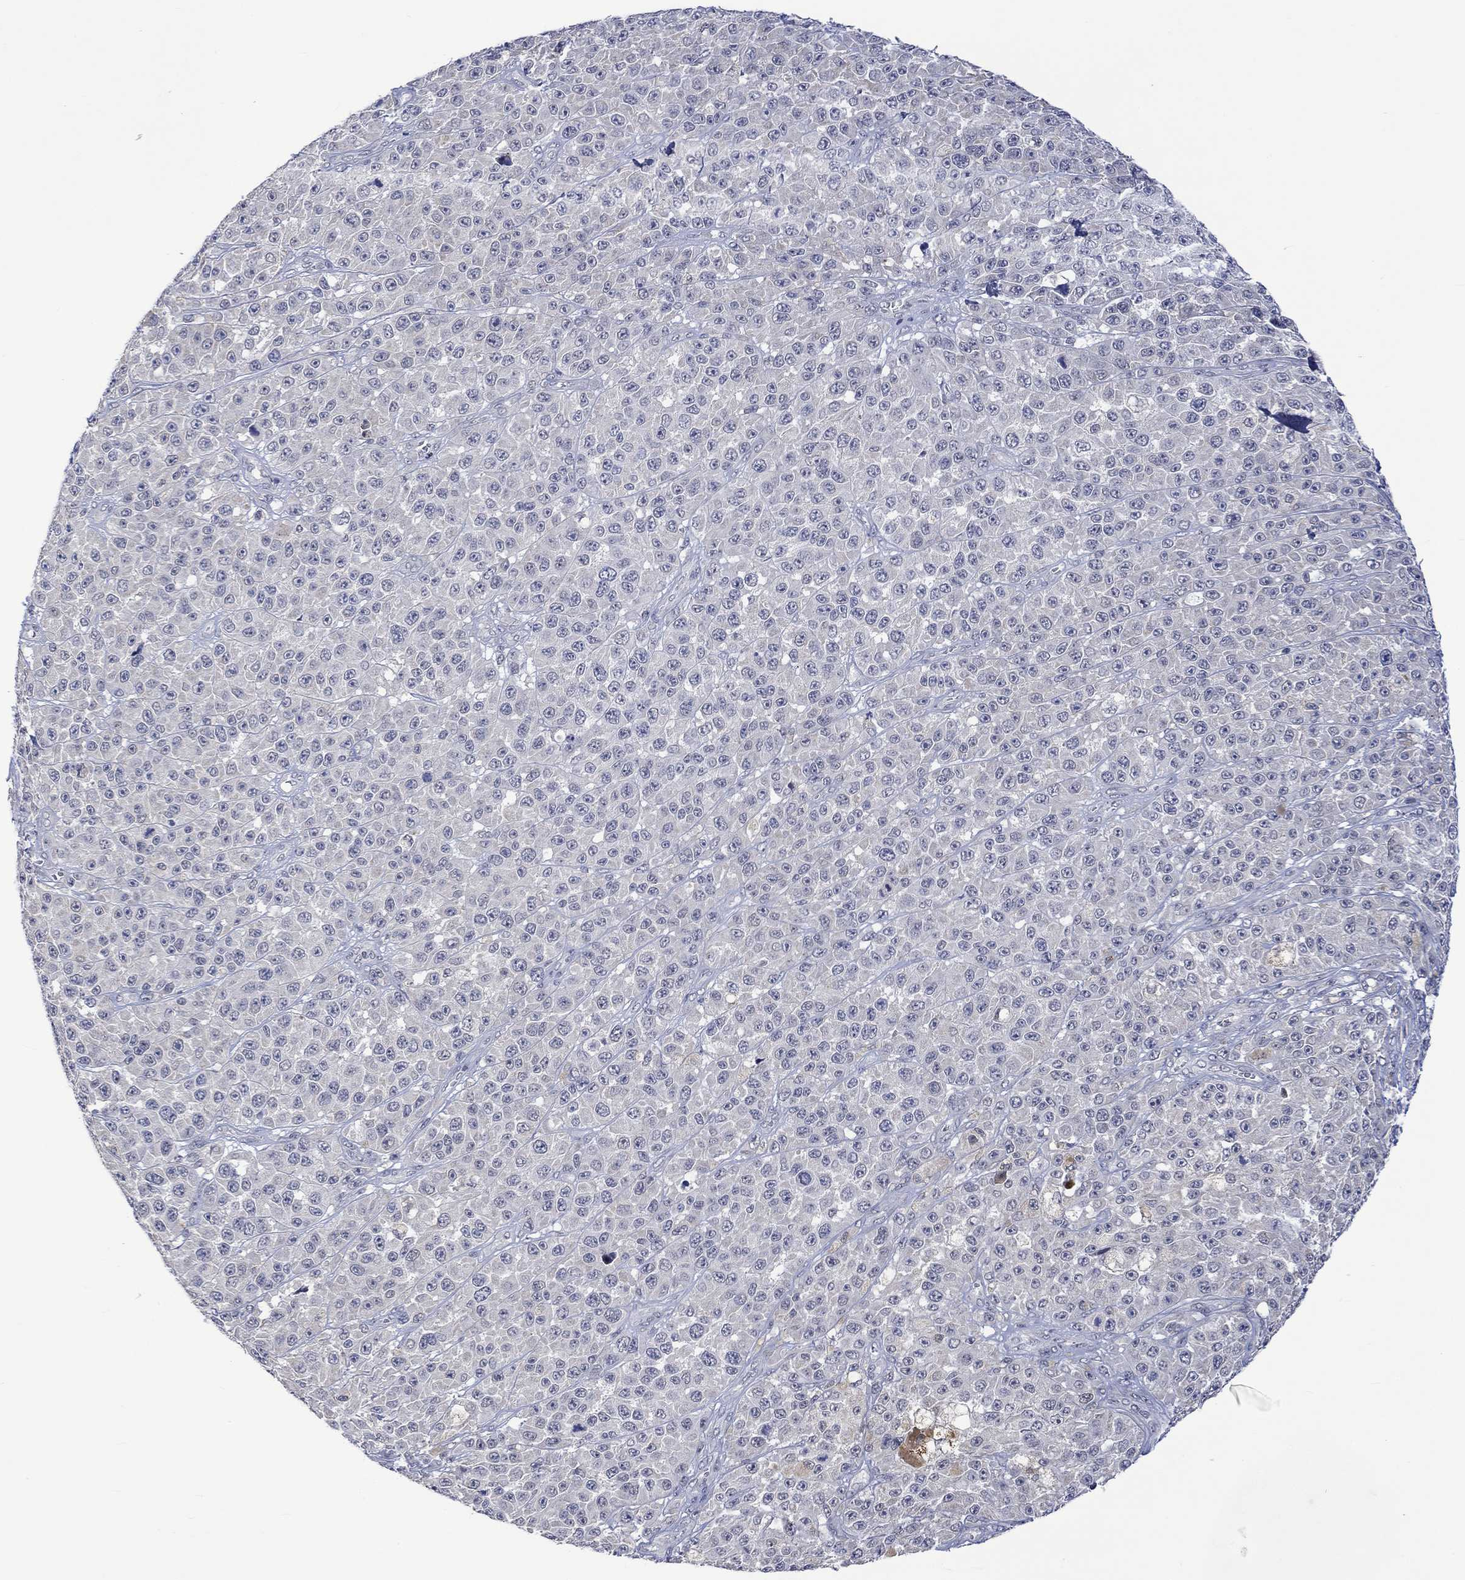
{"staining": {"intensity": "negative", "quantity": "none", "location": "none"}, "tissue": "melanoma", "cell_type": "Tumor cells", "image_type": "cancer", "snomed": [{"axis": "morphology", "description": "Malignant melanoma, NOS"}, {"axis": "topography", "description": "Skin"}], "caption": "Immunohistochemistry (IHC) photomicrograph of melanoma stained for a protein (brown), which reveals no expression in tumor cells.", "gene": "SLC48A1", "patient": {"sex": "female", "age": 58}}